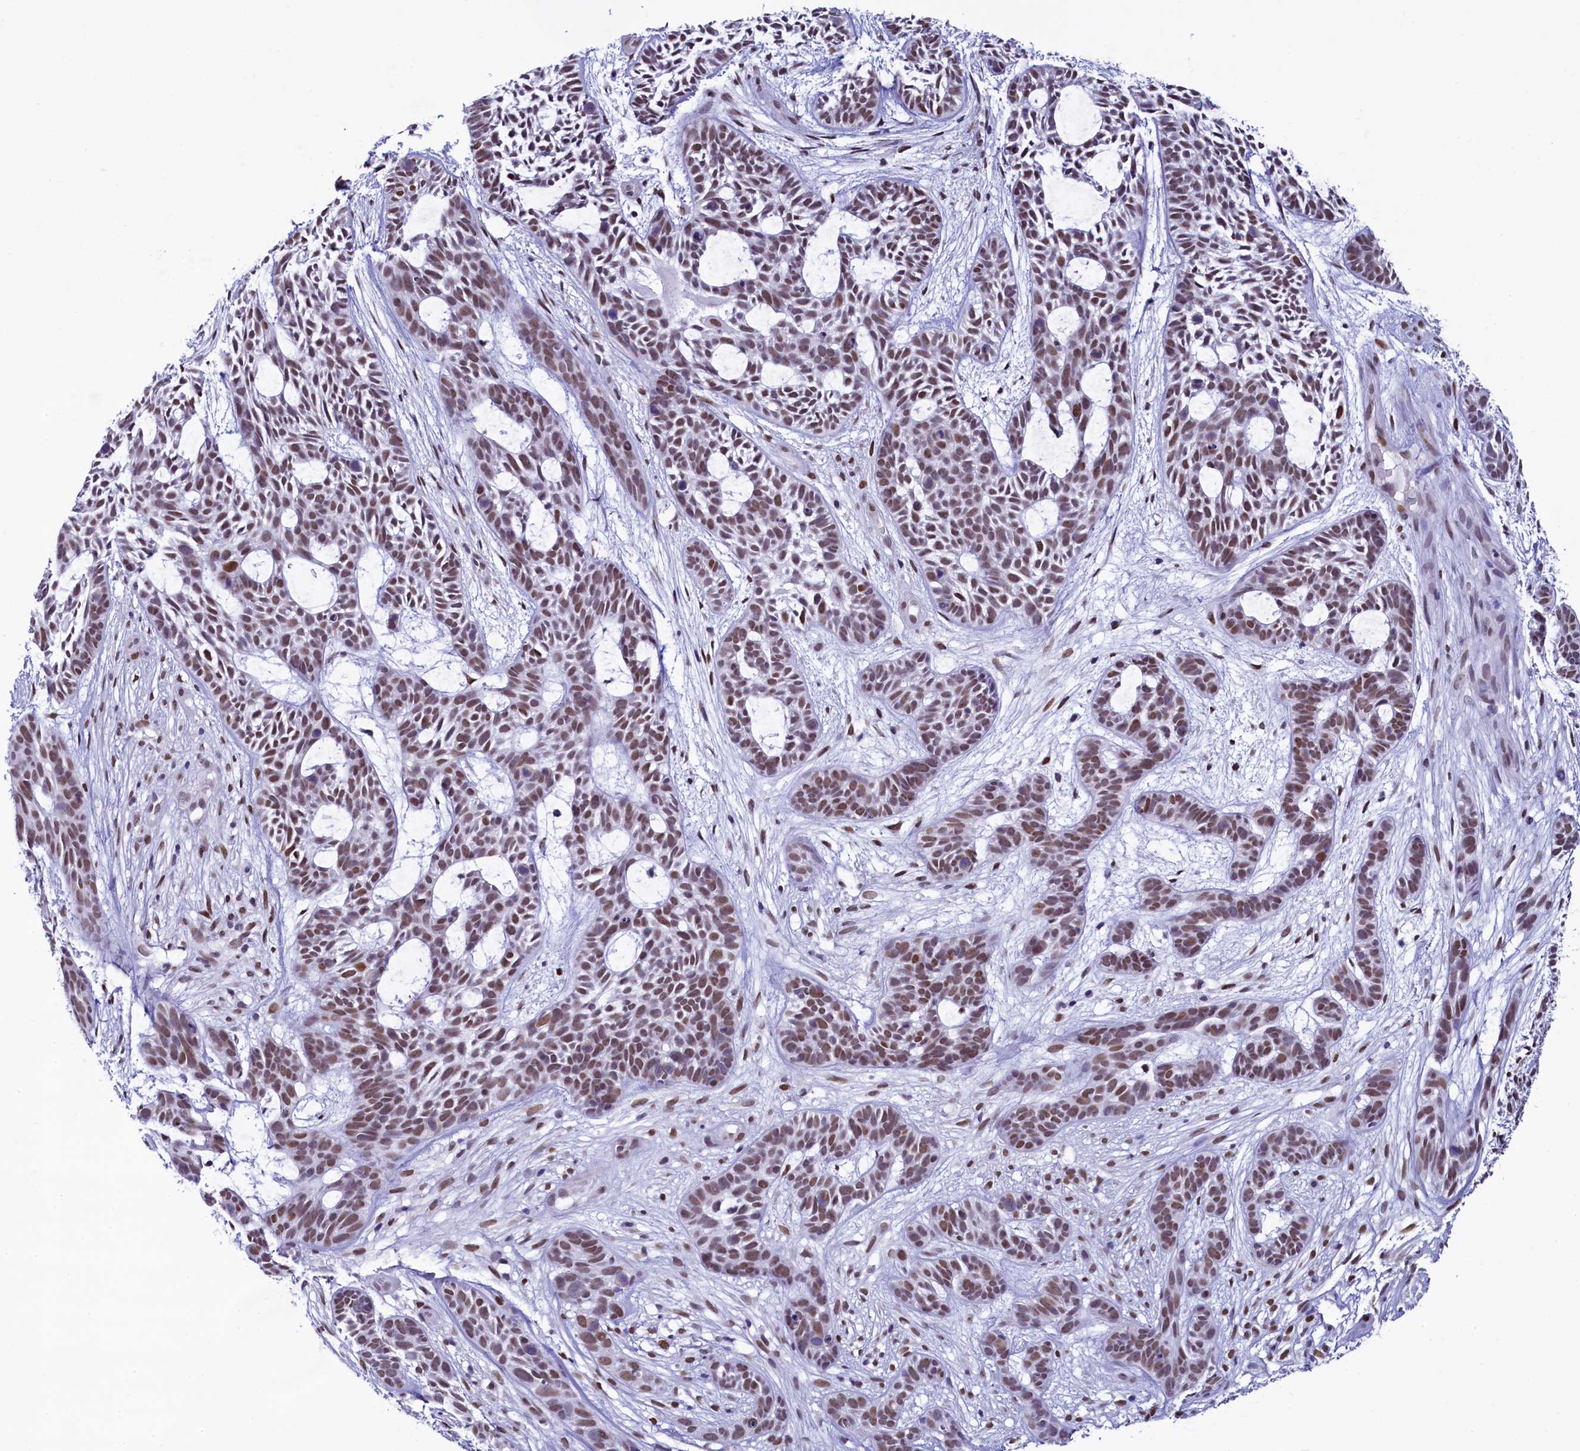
{"staining": {"intensity": "moderate", "quantity": ">75%", "location": "nuclear"}, "tissue": "skin cancer", "cell_type": "Tumor cells", "image_type": "cancer", "snomed": [{"axis": "morphology", "description": "Basal cell carcinoma"}, {"axis": "topography", "description": "Skin"}], "caption": "This photomicrograph displays immunohistochemistry (IHC) staining of skin cancer (basal cell carcinoma), with medium moderate nuclear expression in about >75% of tumor cells.", "gene": "SUGP2", "patient": {"sex": "male", "age": 89}}